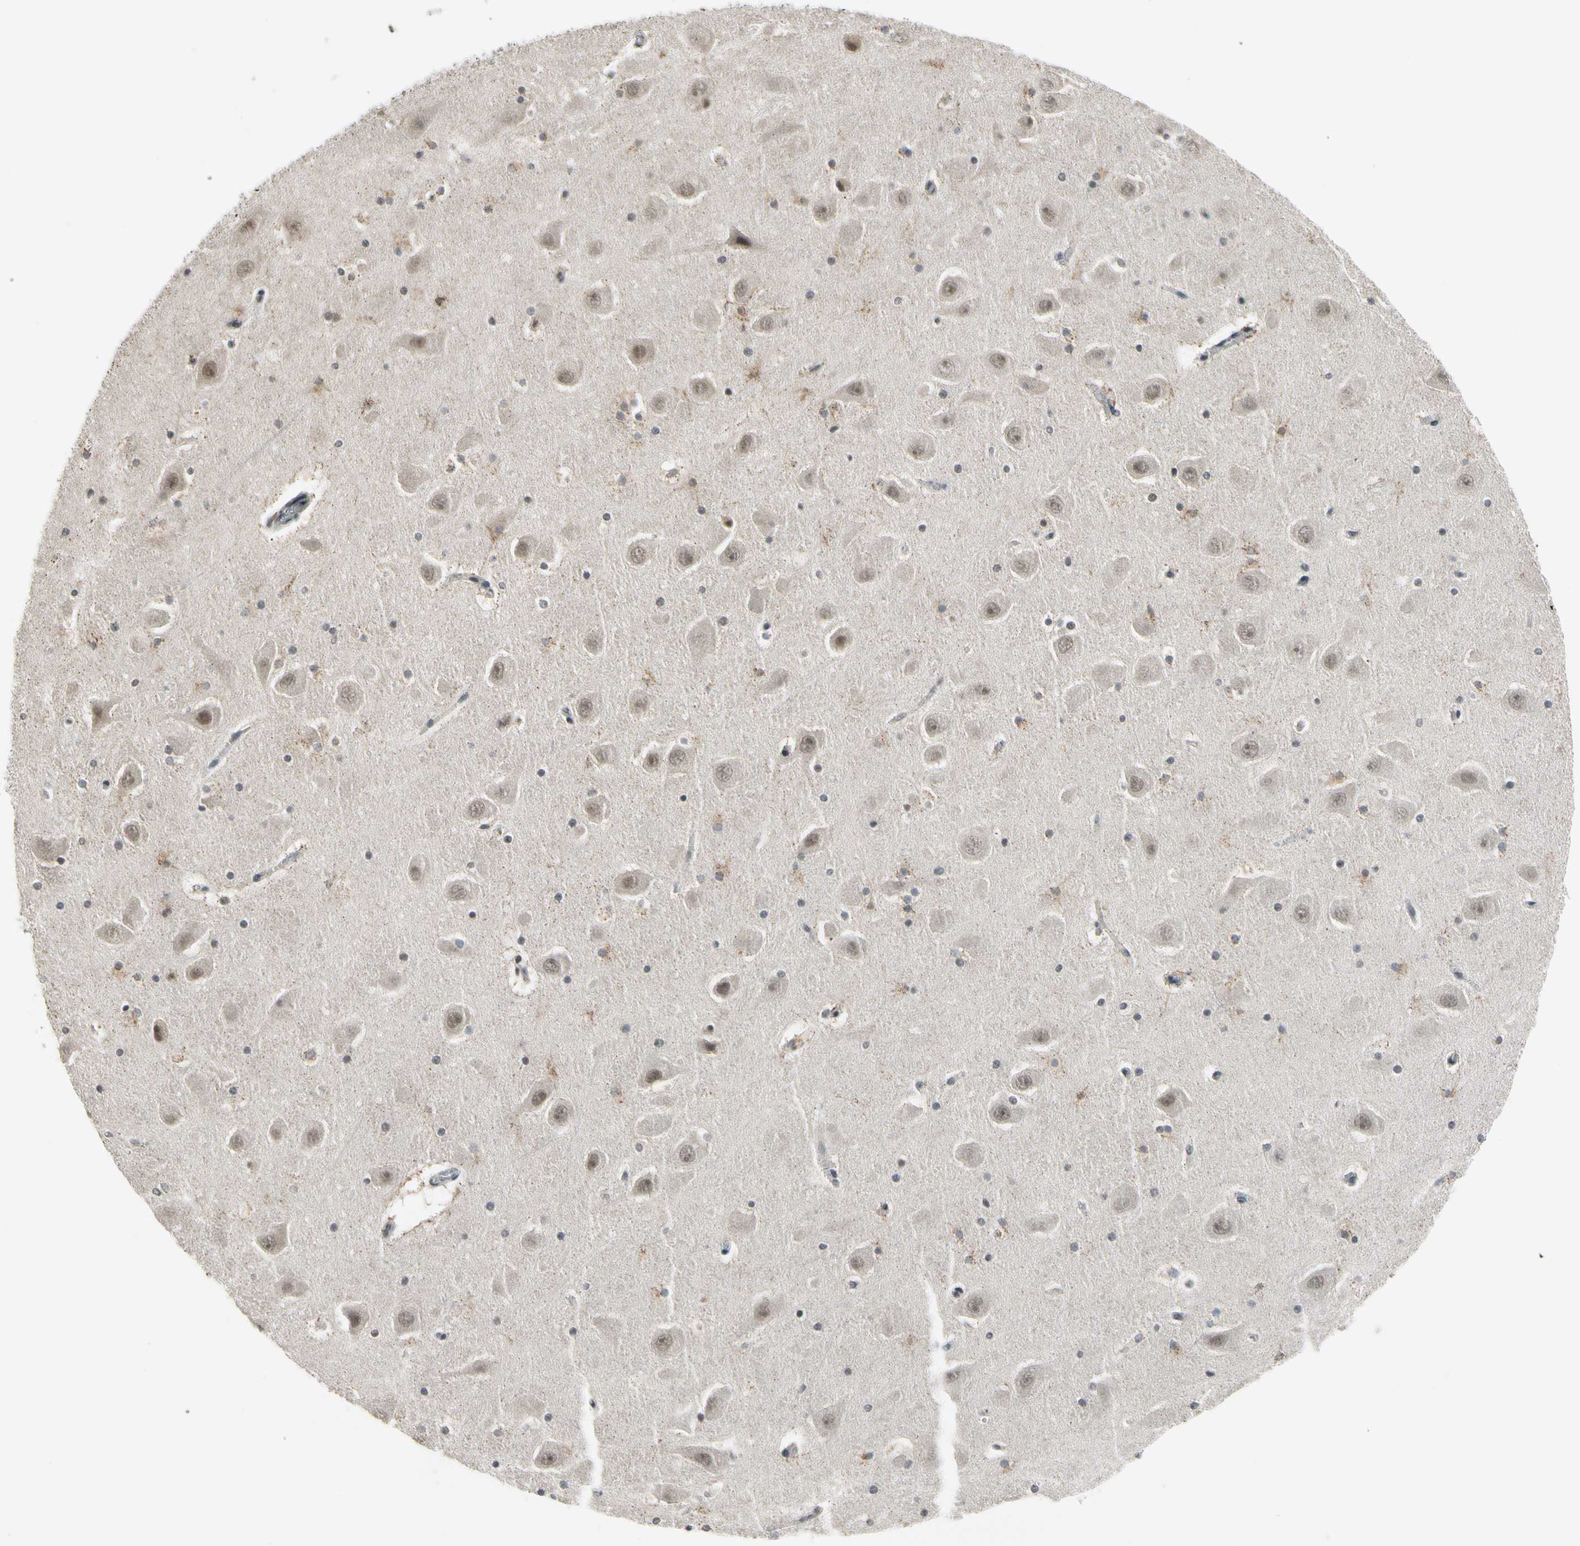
{"staining": {"intensity": "moderate", "quantity": "25%-75%", "location": "nuclear"}, "tissue": "hippocampus", "cell_type": "Glial cells", "image_type": "normal", "snomed": [{"axis": "morphology", "description": "Normal tissue, NOS"}, {"axis": "topography", "description": "Hippocampus"}], "caption": "Hippocampus was stained to show a protein in brown. There is medium levels of moderate nuclear positivity in about 25%-75% of glial cells.", "gene": "TAF12", "patient": {"sex": "male", "age": 45}}